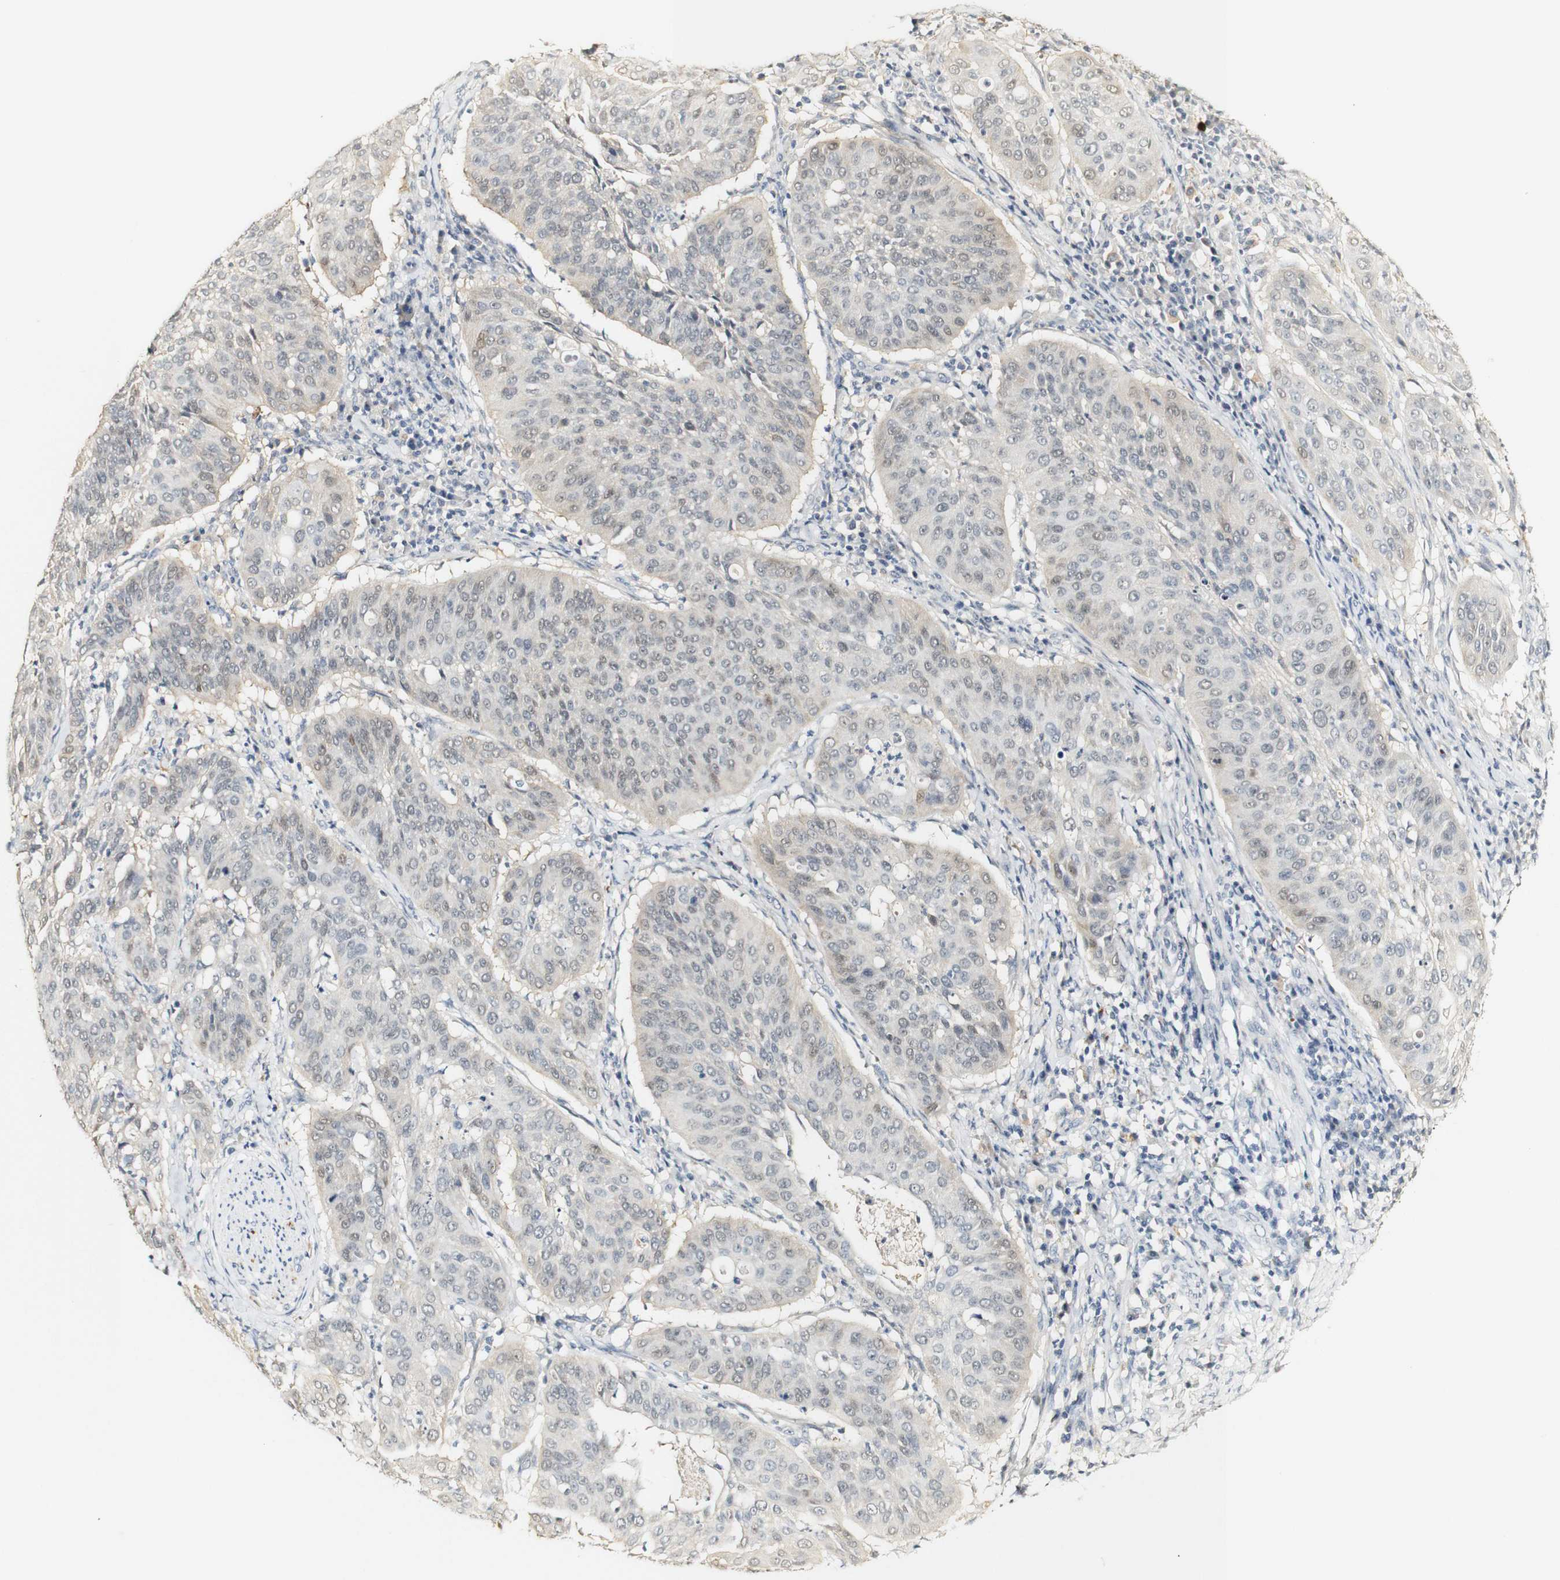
{"staining": {"intensity": "weak", "quantity": "<25%", "location": "cytoplasmic/membranous,nuclear"}, "tissue": "cervical cancer", "cell_type": "Tumor cells", "image_type": "cancer", "snomed": [{"axis": "morphology", "description": "Normal tissue, NOS"}, {"axis": "morphology", "description": "Squamous cell carcinoma, NOS"}, {"axis": "topography", "description": "Cervix"}], "caption": "DAB immunohistochemical staining of human squamous cell carcinoma (cervical) displays no significant staining in tumor cells.", "gene": "SYT7", "patient": {"sex": "female", "age": 39}}